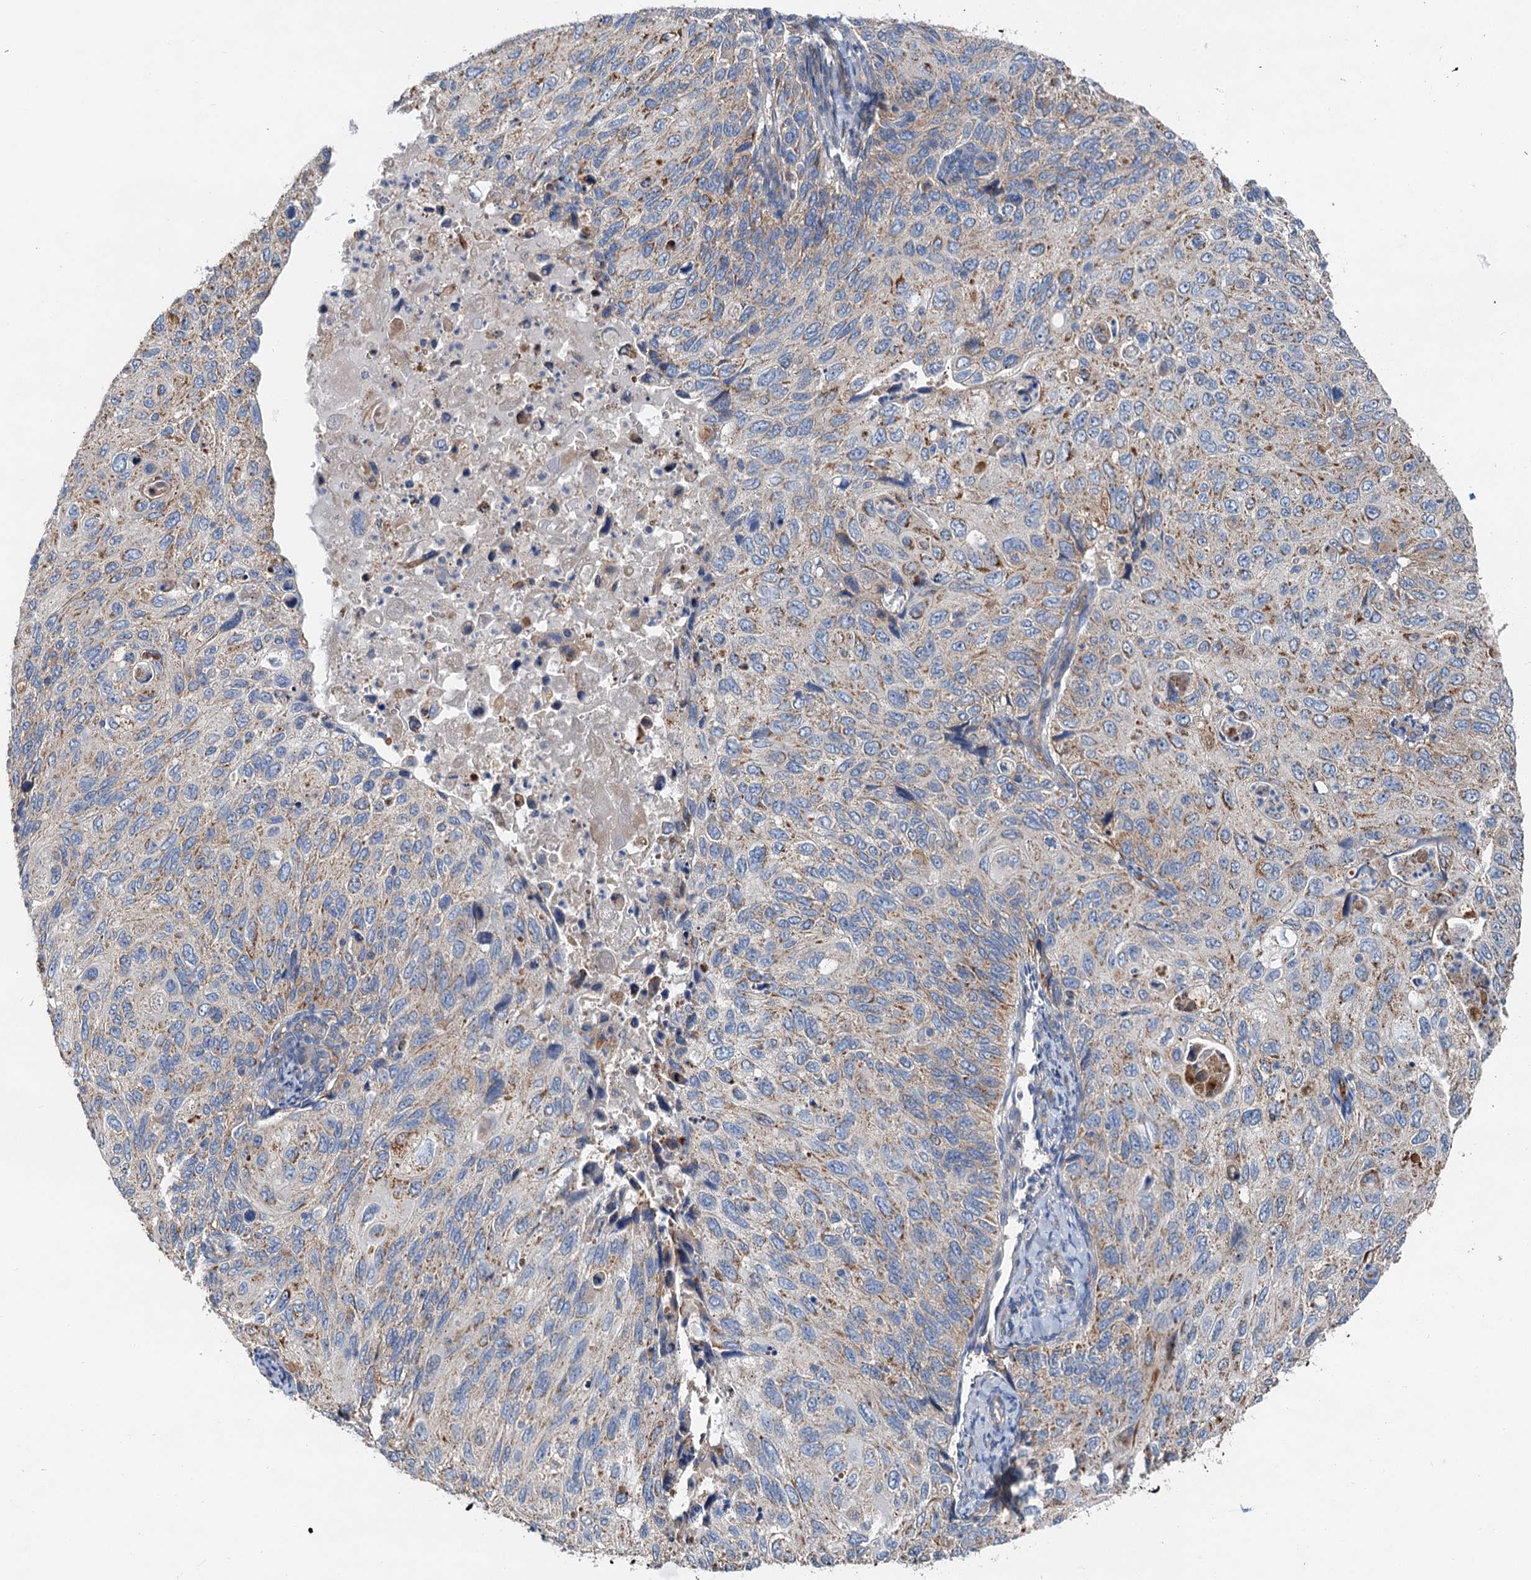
{"staining": {"intensity": "moderate", "quantity": "25%-75%", "location": "cytoplasmic/membranous"}, "tissue": "cervical cancer", "cell_type": "Tumor cells", "image_type": "cancer", "snomed": [{"axis": "morphology", "description": "Squamous cell carcinoma, NOS"}, {"axis": "topography", "description": "Cervix"}], "caption": "High-magnification brightfield microscopy of squamous cell carcinoma (cervical) stained with DAB (brown) and counterstained with hematoxylin (blue). tumor cells exhibit moderate cytoplasmic/membranous expression is seen in about25%-75% of cells.", "gene": "ANKRD26", "patient": {"sex": "female", "age": 70}}